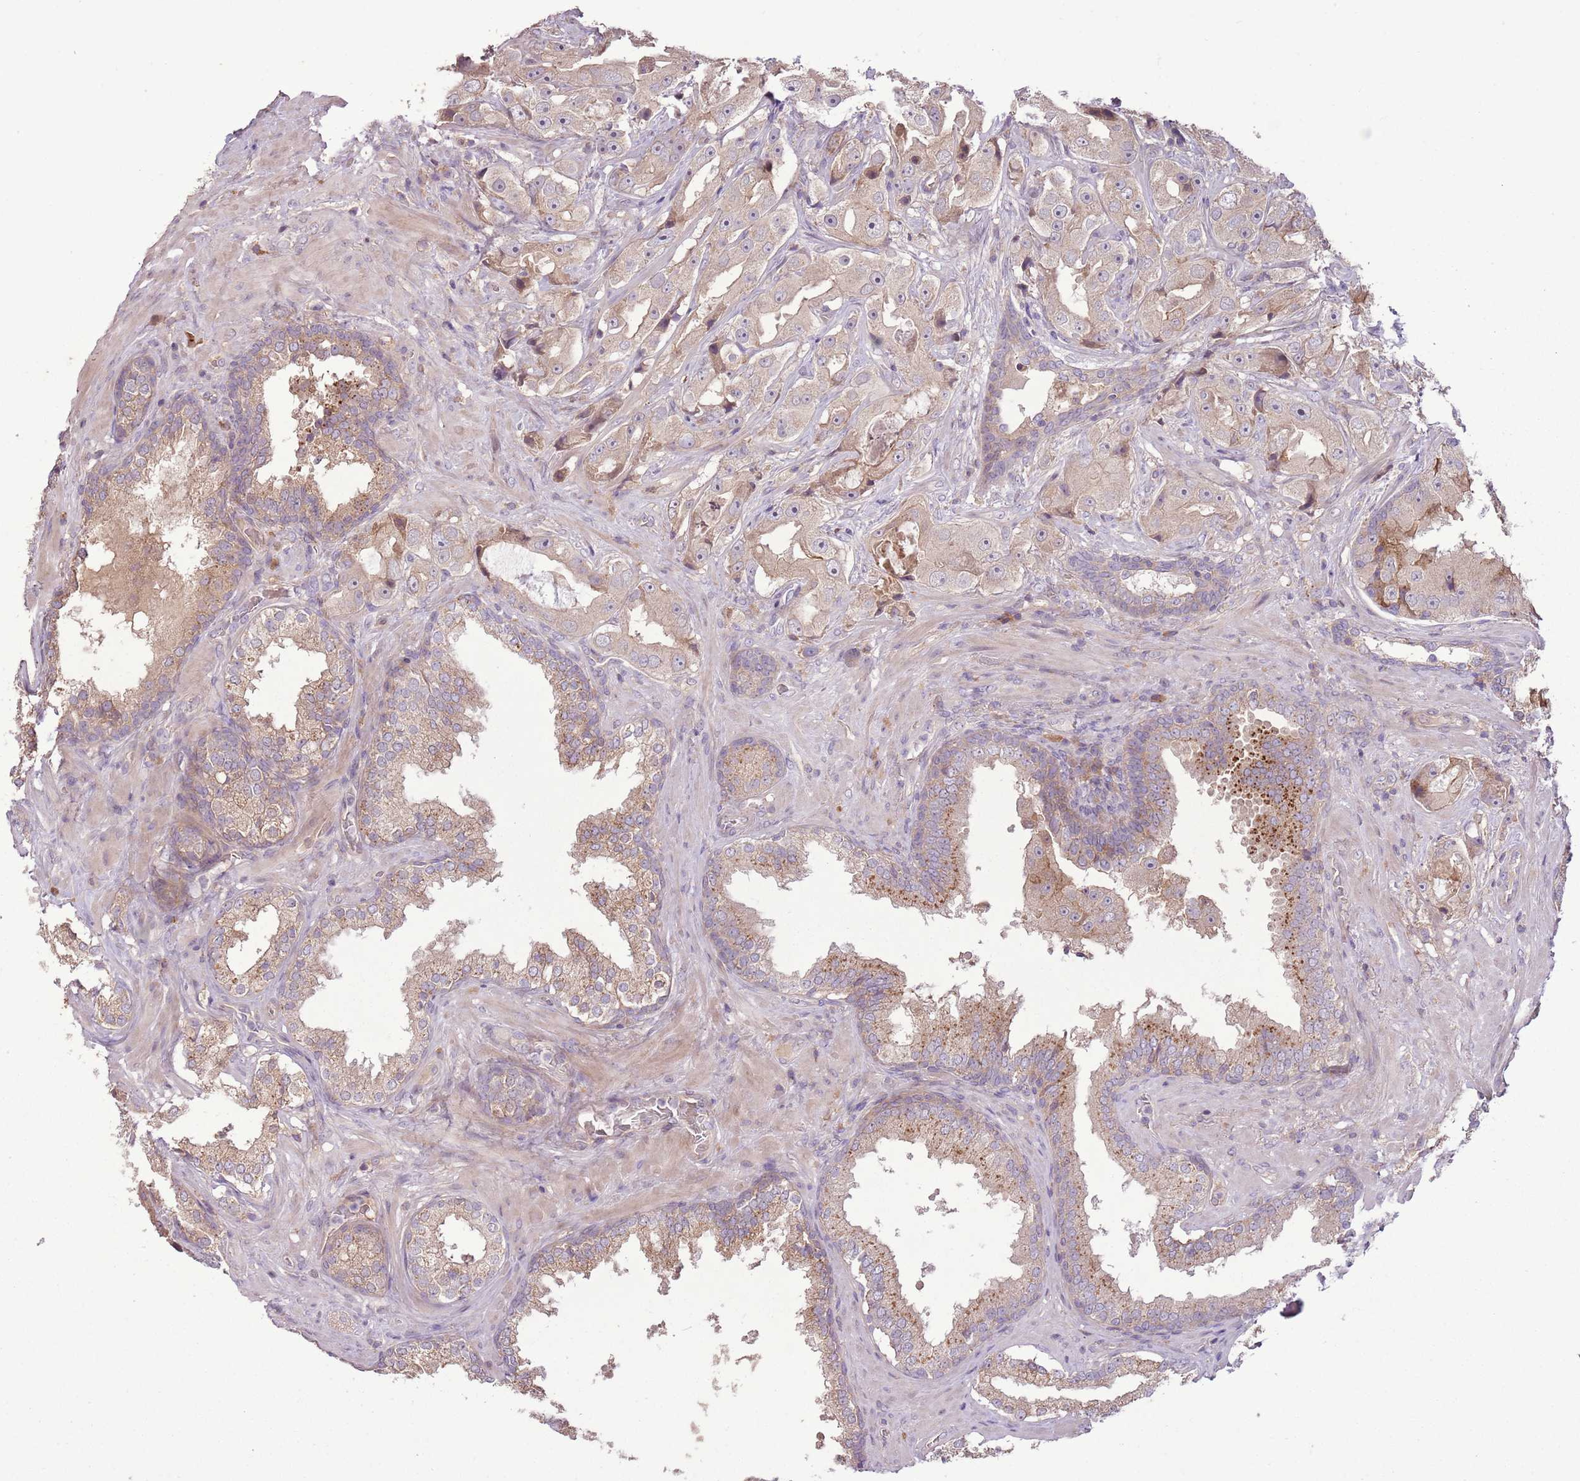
{"staining": {"intensity": "weak", "quantity": ">75%", "location": "cytoplasmic/membranous"}, "tissue": "prostate cancer", "cell_type": "Tumor cells", "image_type": "cancer", "snomed": [{"axis": "morphology", "description": "Adenocarcinoma, High grade"}, {"axis": "topography", "description": "Prostate"}], "caption": "Prostate adenocarcinoma (high-grade) was stained to show a protein in brown. There is low levels of weak cytoplasmic/membranous expression in about >75% of tumor cells.", "gene": "ANKRD24", "patient": {"sex": "male", "age": 73}}